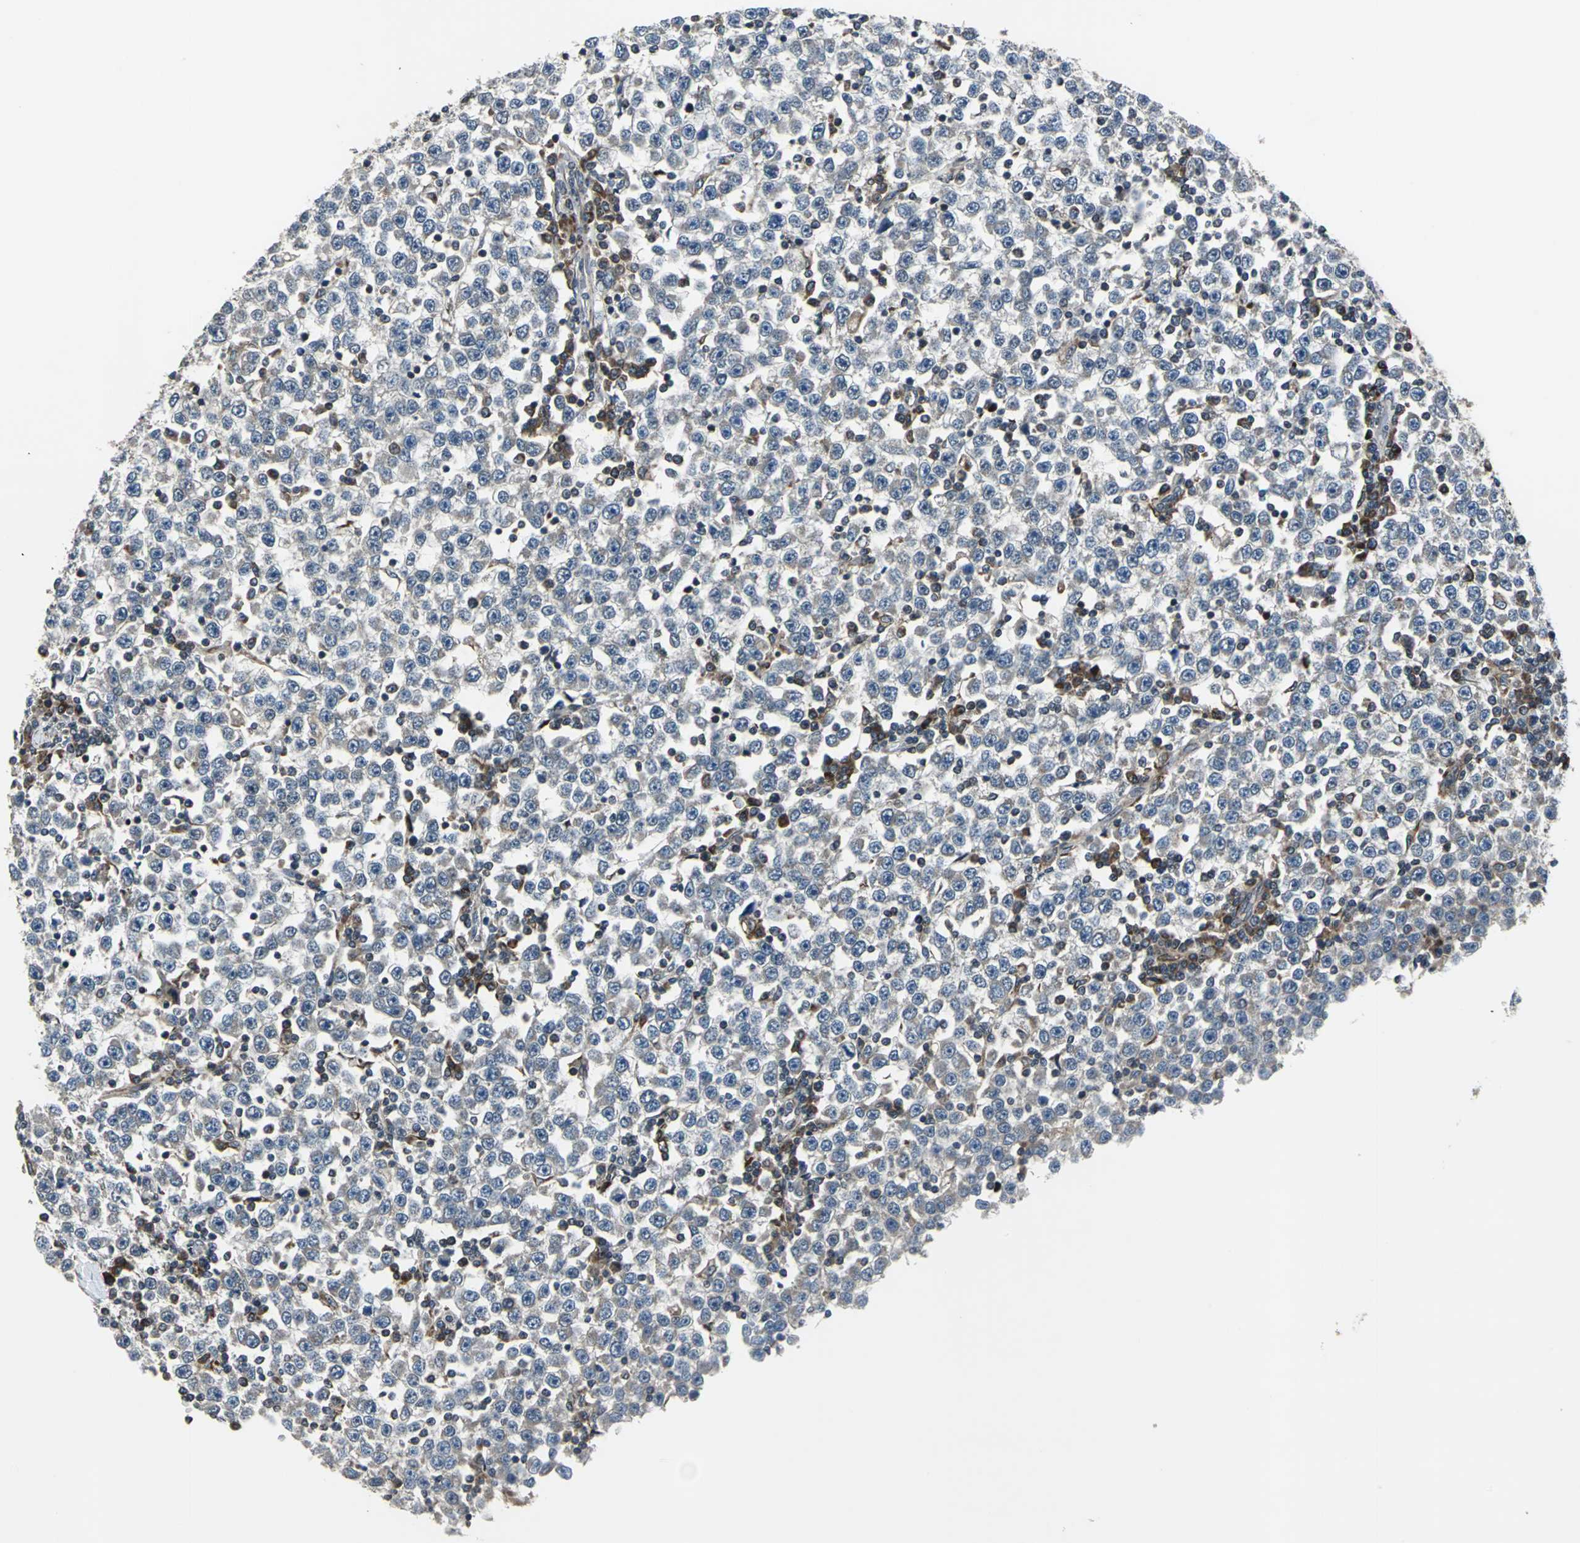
{"staining": {"intensity": "weak", "quantity": "<25%", "location": "cytoplasmic/membranous"}, "tissue": "testis cancer", "cell_type": "Tumor cells", "image_type": "cancer", "snomed": [{"axis": "morphology", "description": "Seminoma, NOS"}, {"axis": "topography", "description": "Testis"}], "caption": "Protein analysis of testis seminoma demonstrates no significant positivity in tumor cells.", "gene": "HTATIP2", "patient": {"sex": "male", "age": 65}}